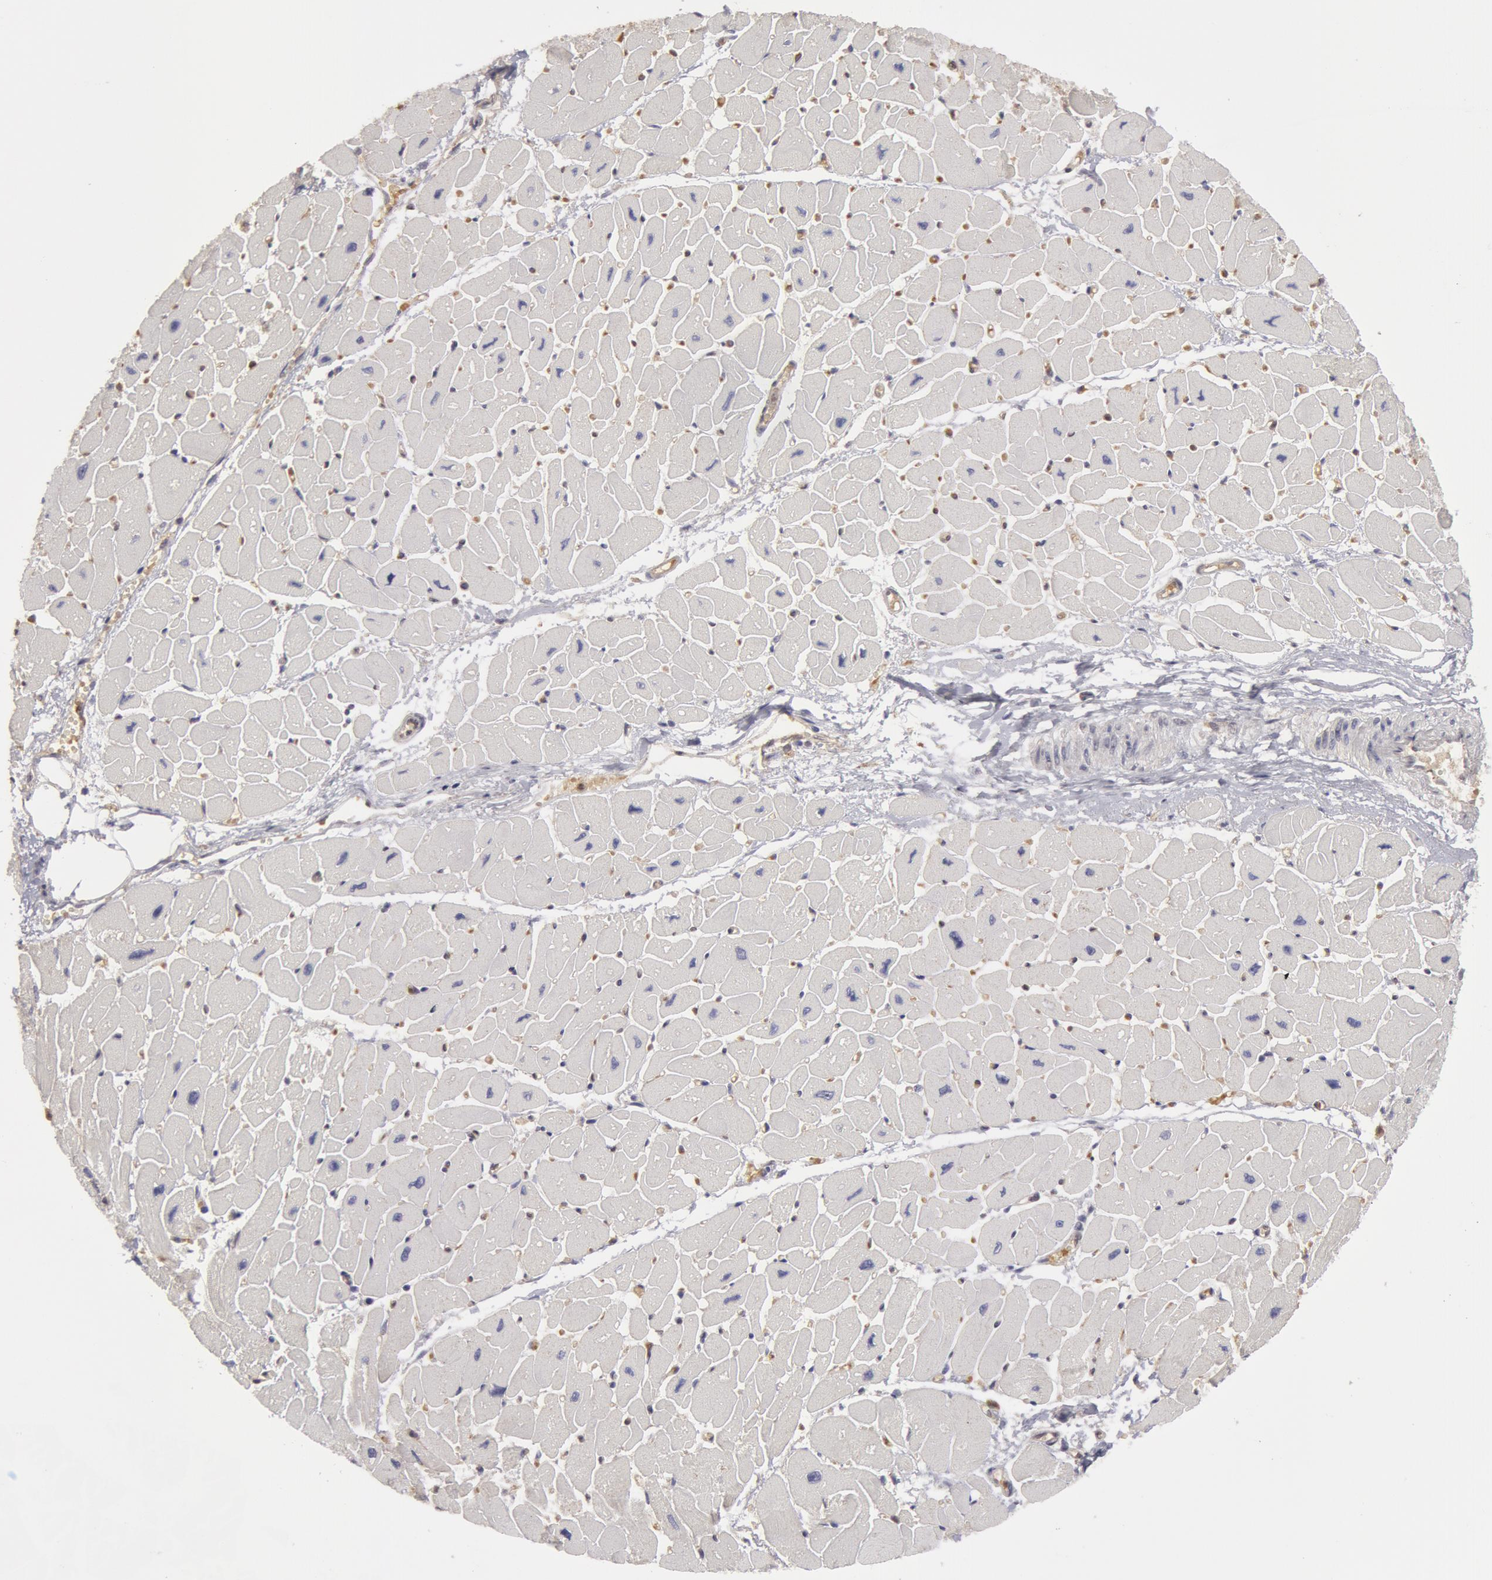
{"staining": {"intensity": "negative", "quantity": "none", "location": "none"}, "tissue": "heart muscle", "cell_type": "Cardiomyocytes", "image_type": "normal", "snomed": [{"axis": "morphology", "description": "Normal tissue, NOS"}, {"axis": "topography", "description": "Heart"}], "caption": "Cardiomyocytes show no significant protein positivity in unremarkable heart muscle. (DAB (3,3'-diaminobenzidine) immunohistochemistry (IHC), high magnification).", "gene": "CAT", "patient": {"sex": "female", "age": 54}}